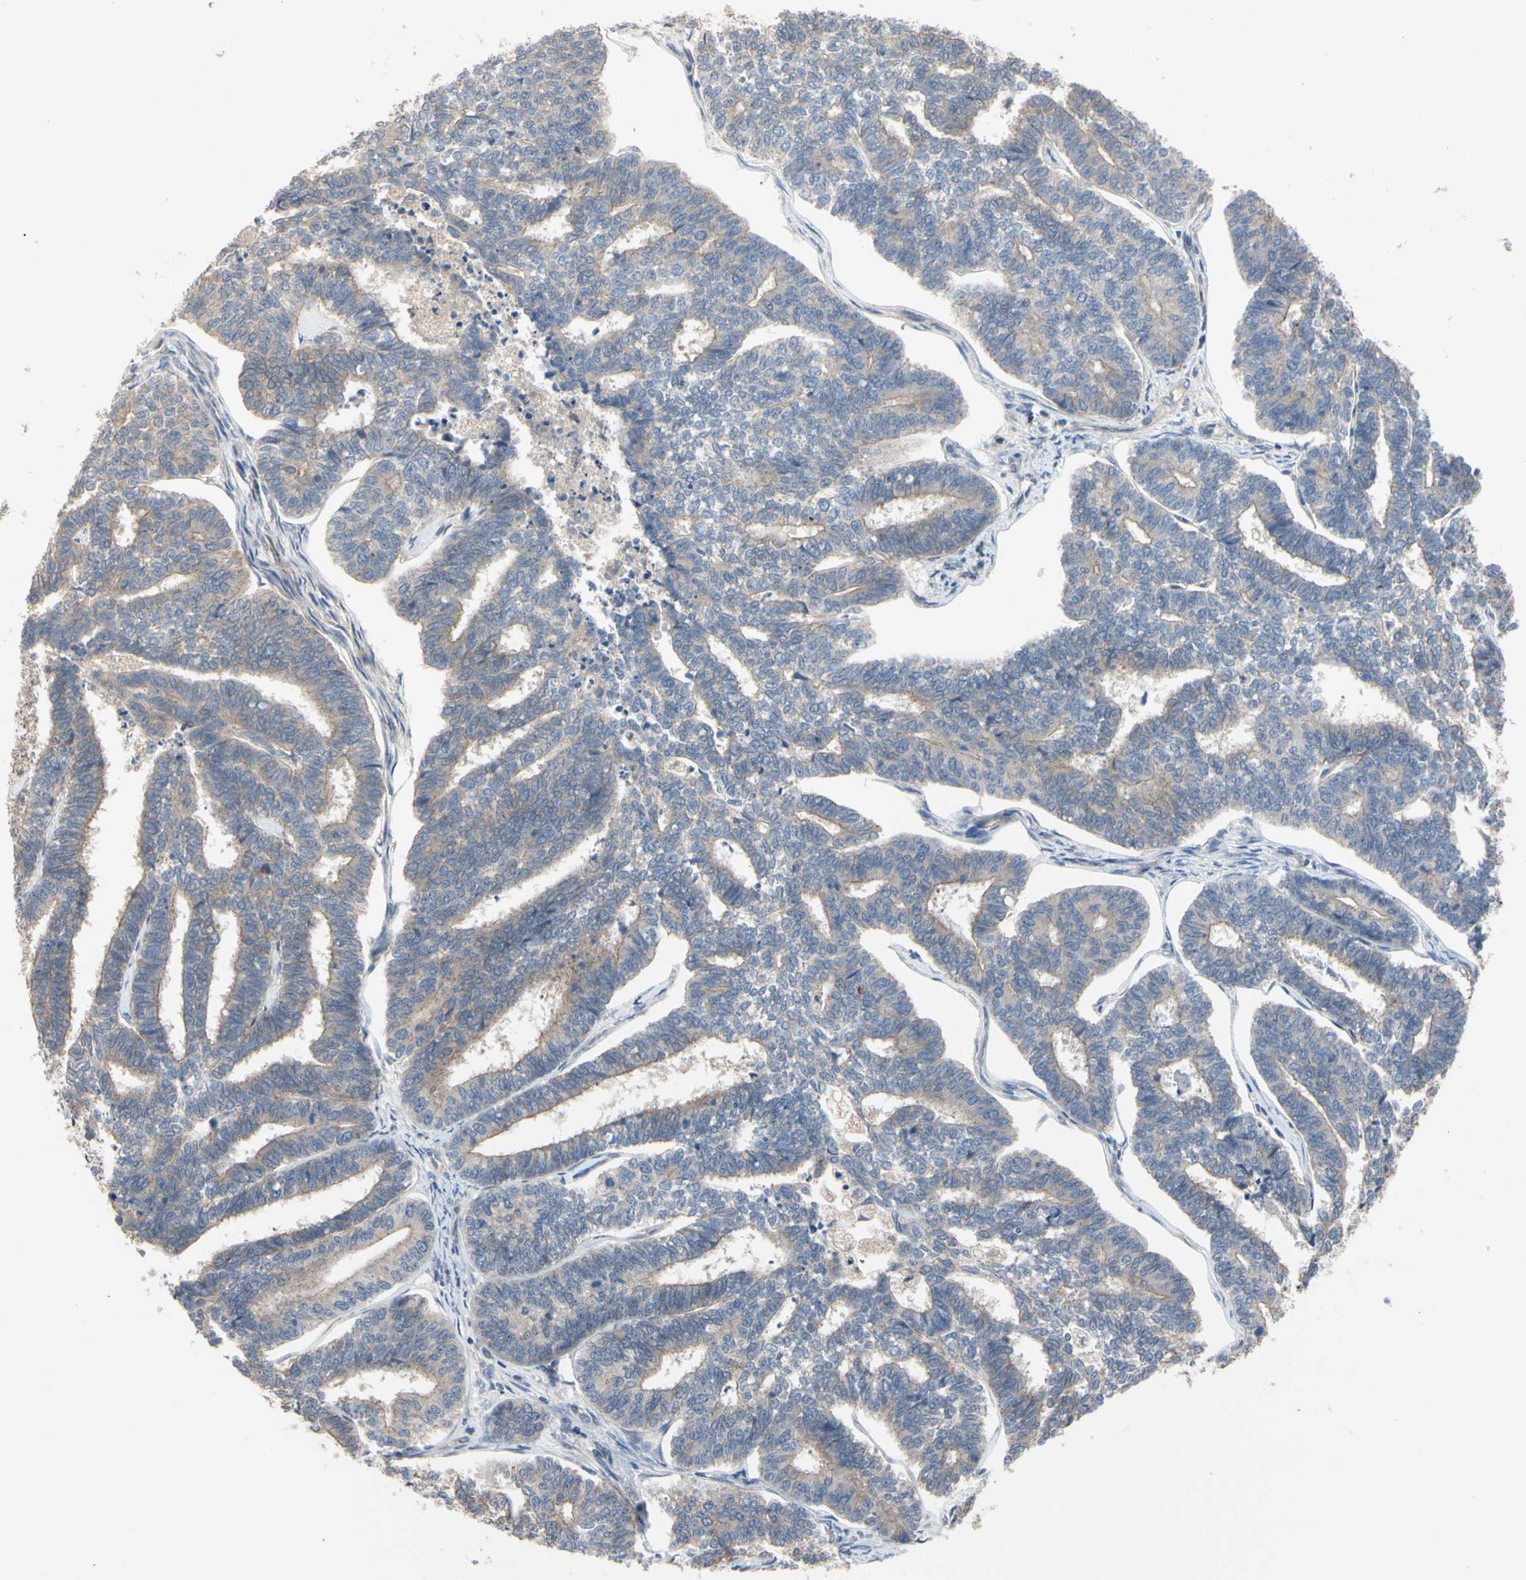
{"staining": {"intensity": "moderate", "quantity": "25%-75%", "location": "cytoplasmic/membranous"}, "tissue": "endometrial cancer", "cell_type": "Tumor cells", "image_type": "cancer", "snomed": [{"axis": "morphology", "description": "Adenocarcinoma, NOS"}, {"axis": "topography", "description": "Endometrium"}], "caption": "High-power microscopy captured an immunohistochemistry photomicrograph of adenocarcinoma (endometrial), revealing moderate cytoplasmic/membranous staining in approximately 25%-75% of tumor cells.", "gene": "DPP8", "patient": {"sex": "female", "age": 70}}